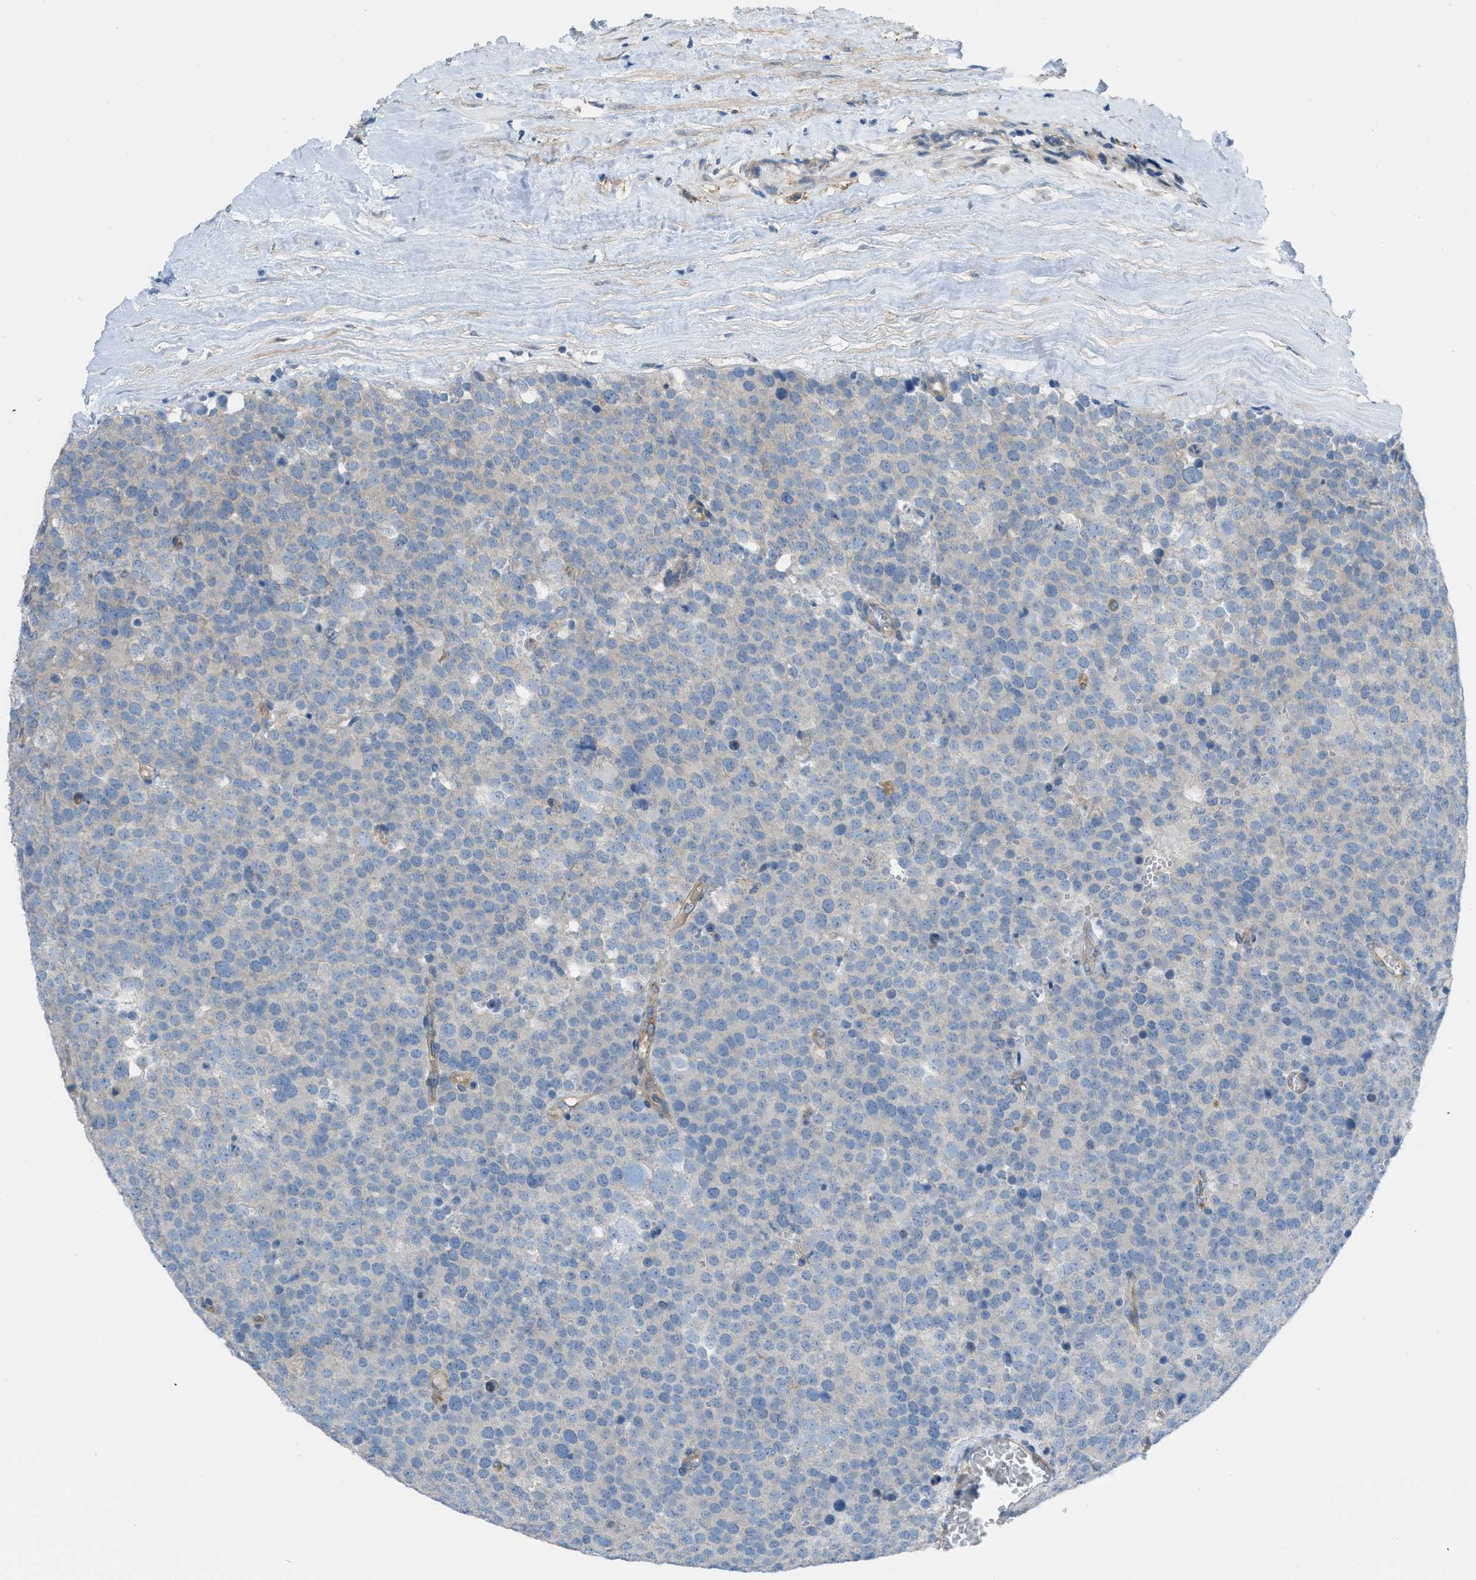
{"staining": {"intensity": "negative", "quantity": "none", "location": "none"}, "tissue": "testis cancer", "cell_type": "Tumor cells", "image_type": "cancer", "snomed": [{"axis": "morphology", "description": "Normal tissue, NOS"}, {"axis": "morphology", "description": "Seminoma, NOS"}, {"axis": "topography", "description": "Testis"}], "caption": "Immunohistochemistry (IHC) of testis cancer shows no positivity in tumor cells. (Stains: DAB immunohistochemistry with hematoxylin counter stain, Microscopy: brightfield microscopy at high magnification).", "gene": "EGFR", "patient": {"sex": "male", "age": 71}}